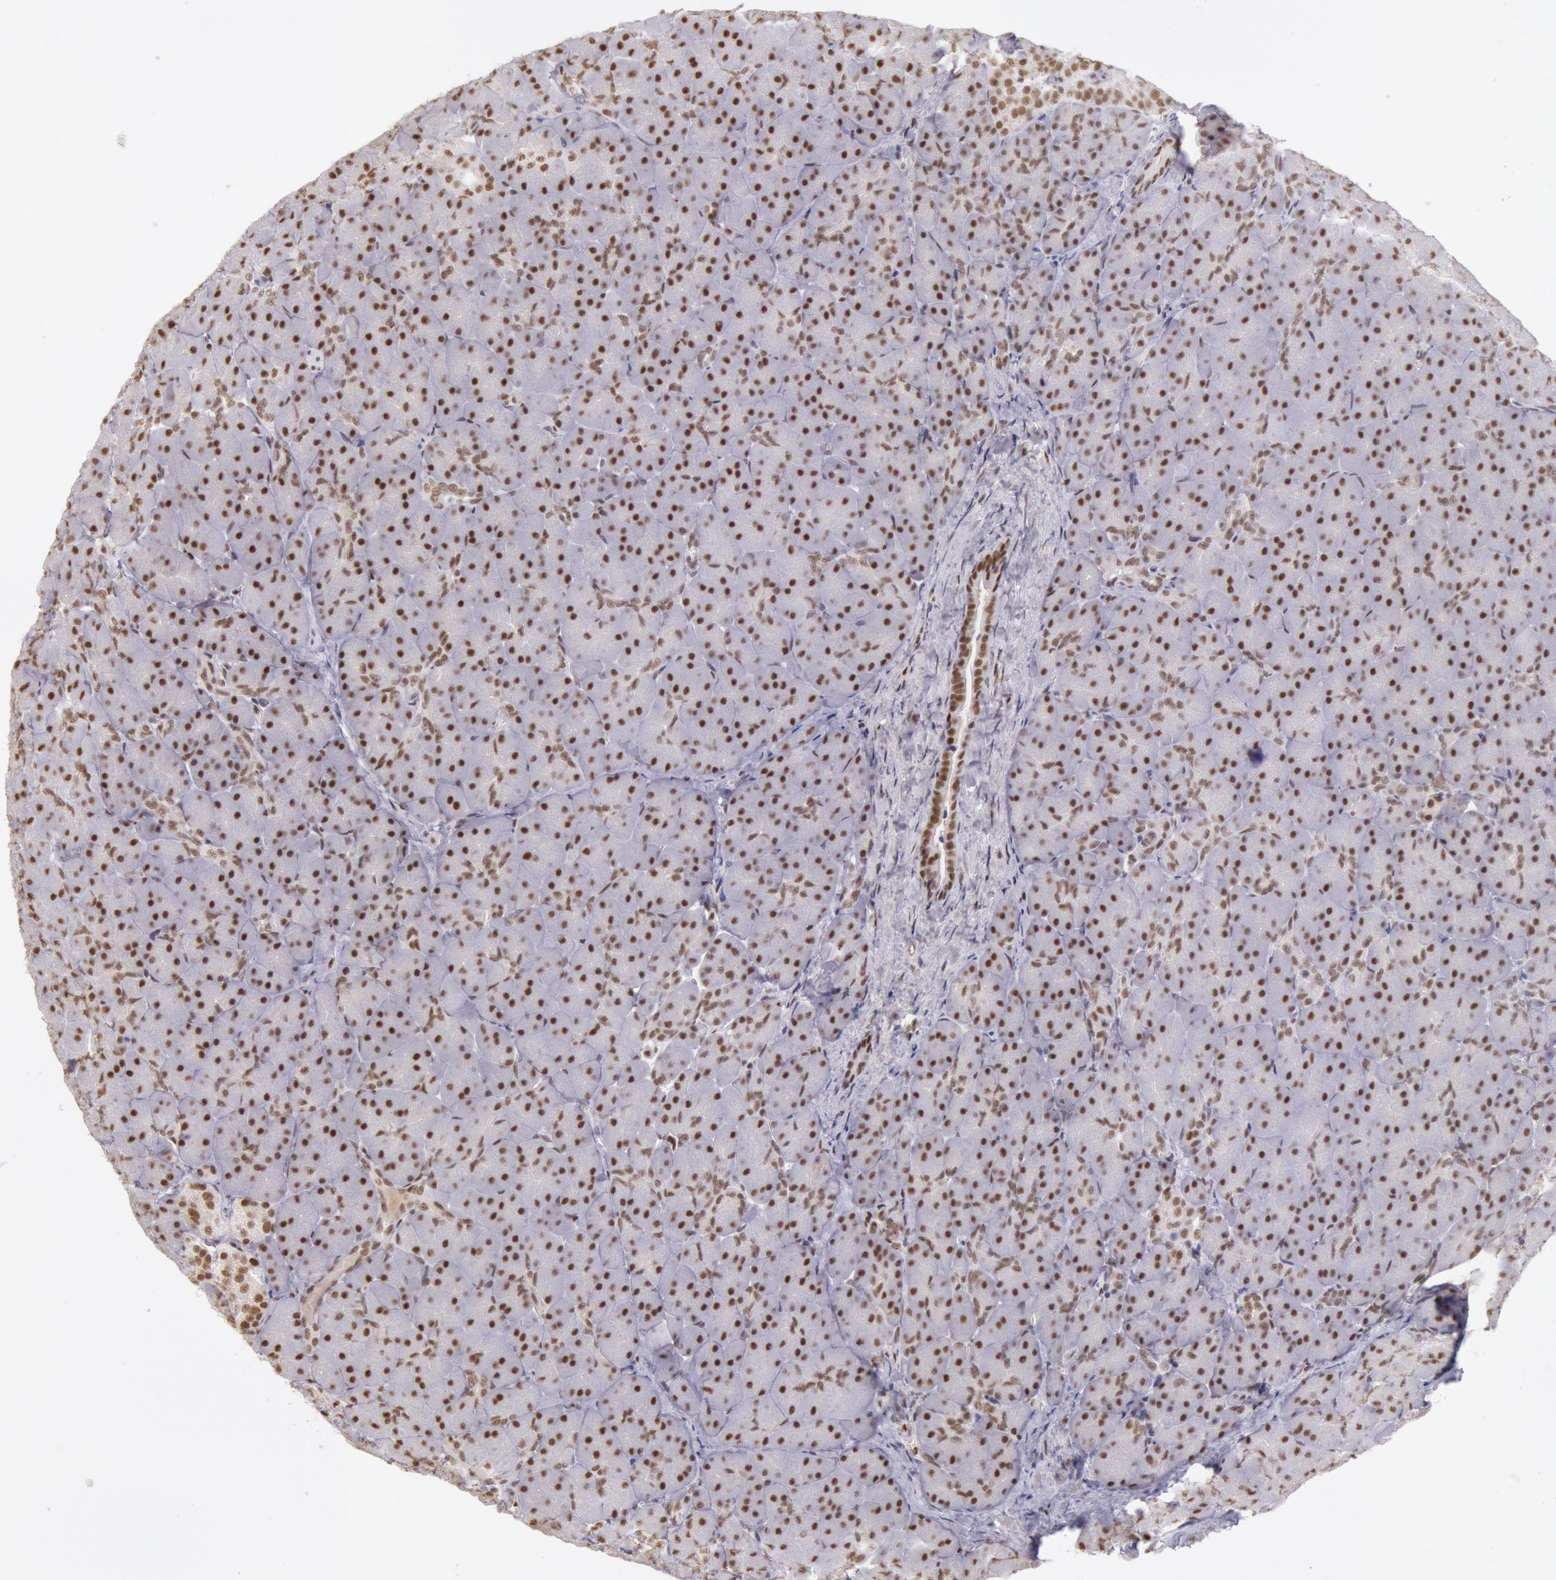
{"staining": {"intensity": "moderate", "quantity": ">75%", "location": "nuclear"}, "tissue": "pancreas", "cell_type": "Exocrine glandular cells", "image_type": "normal", "snomed": [{"axis": "morphology", "description": "Normal tissue, NOS"}, {"axis": "topography", "description": "Pancreas"}], "caption": "Immunohistochemical staining of normal pancreas demonstrates moderate nuclear protein staining in about >75% of exocrine glandular cells.", "gene": "ESS2", "patient": {"sex": "male", "age": 66}}